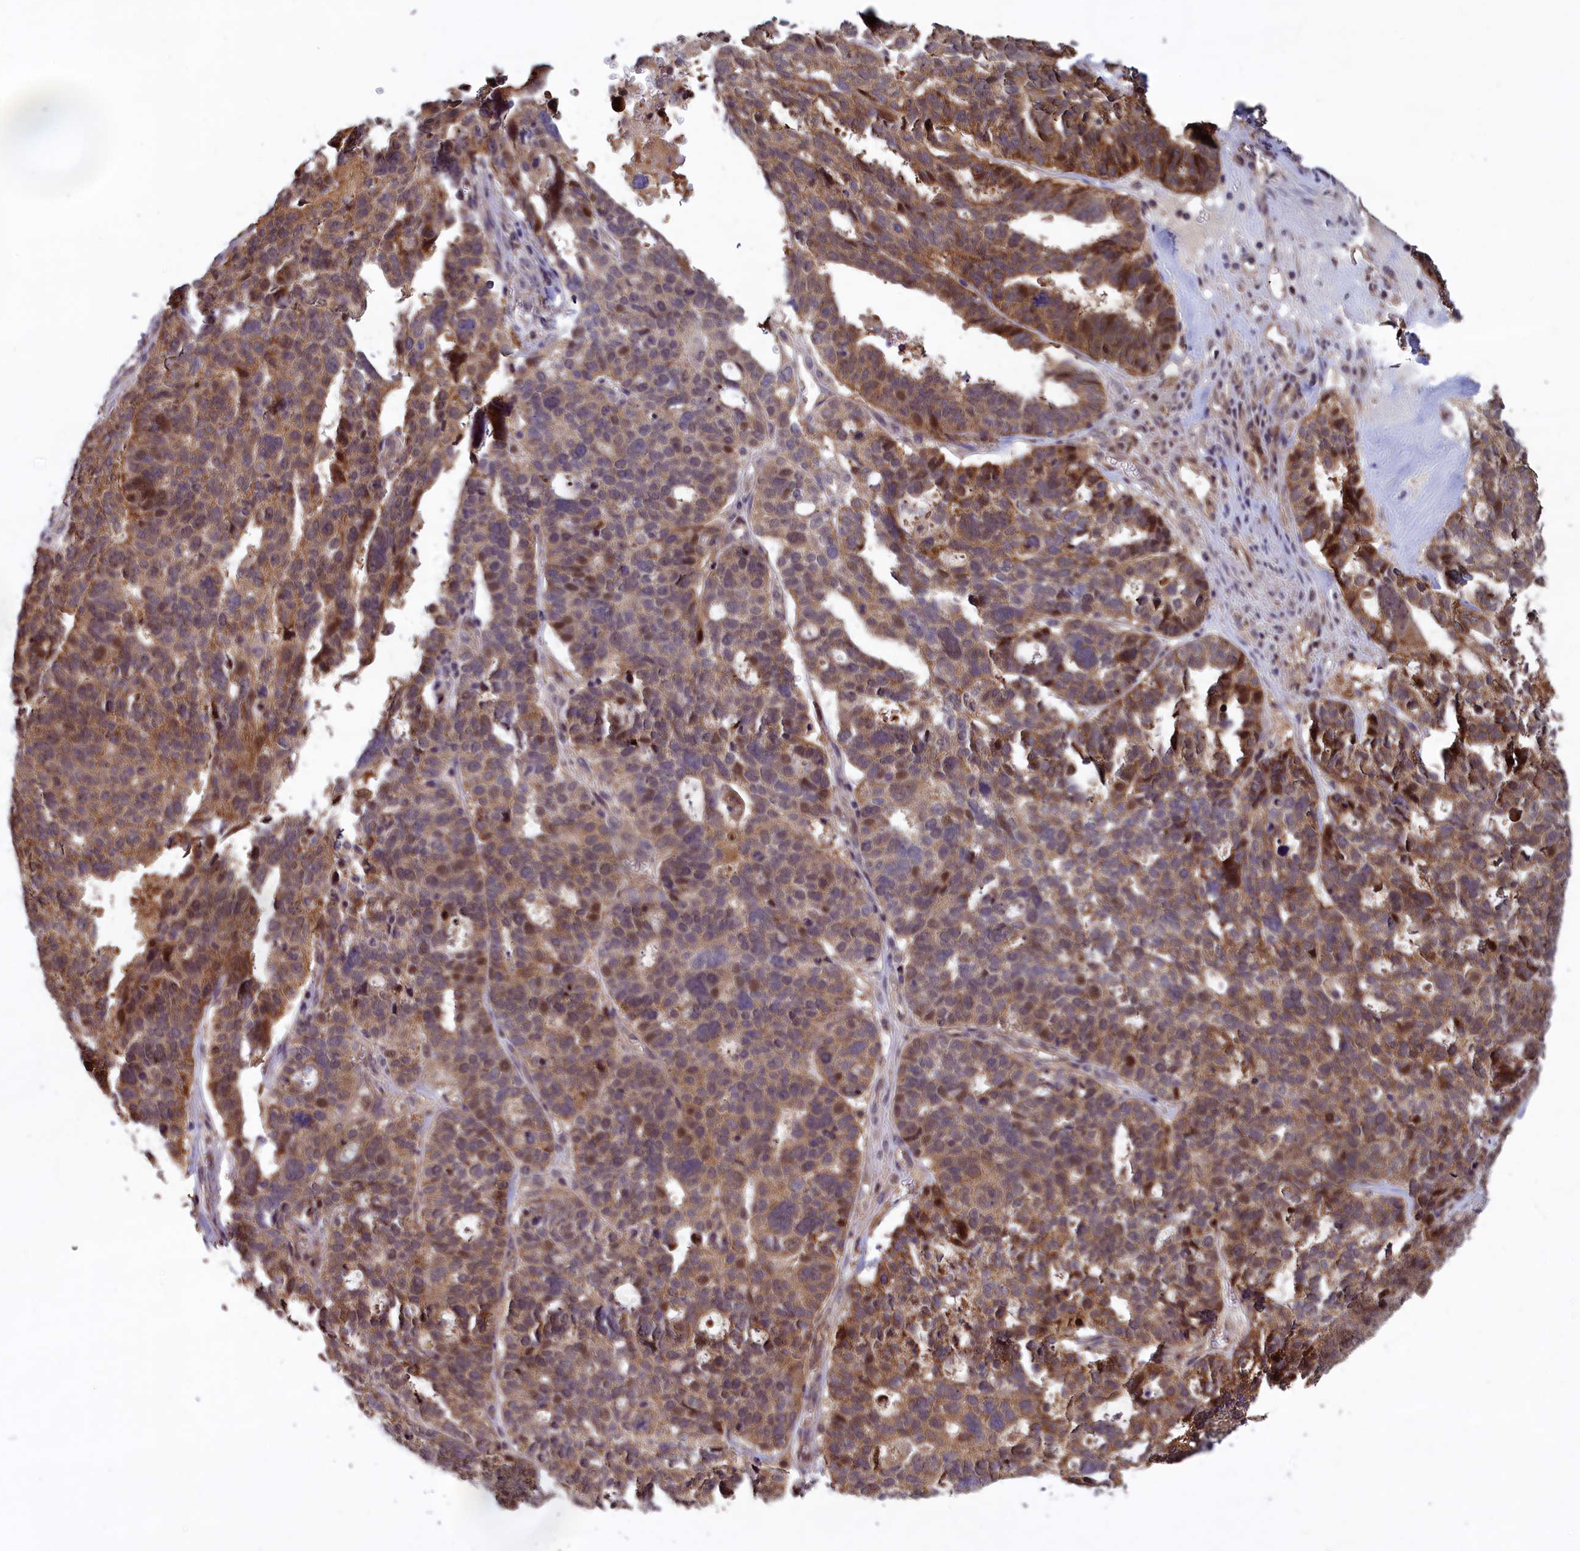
{"staining": {"intensity": "moderate", "quantity": "25%-75%", "location": "cytoplasmic/membranous,nuclear"}, "tissue": "ovarian cancer", "cell_type": "Tumor cells", "image_type": "cancer", "snomed": [{"axis": "morphology", "description": "Cystadenocarcinoma, serous, NOS"}, {"axis": "topography", "description": "Ovary"}], "caption": "IHC image of human ovarian serous cystadenocarcinoma stained for a protein (brown), which displays medium levels of moderate cytoplasmic/membranous and nuclear positivity in about 25%-75% of tumor cells.", "gene": "CCDC15", "patient": {"sex": "female", "age": 59}}